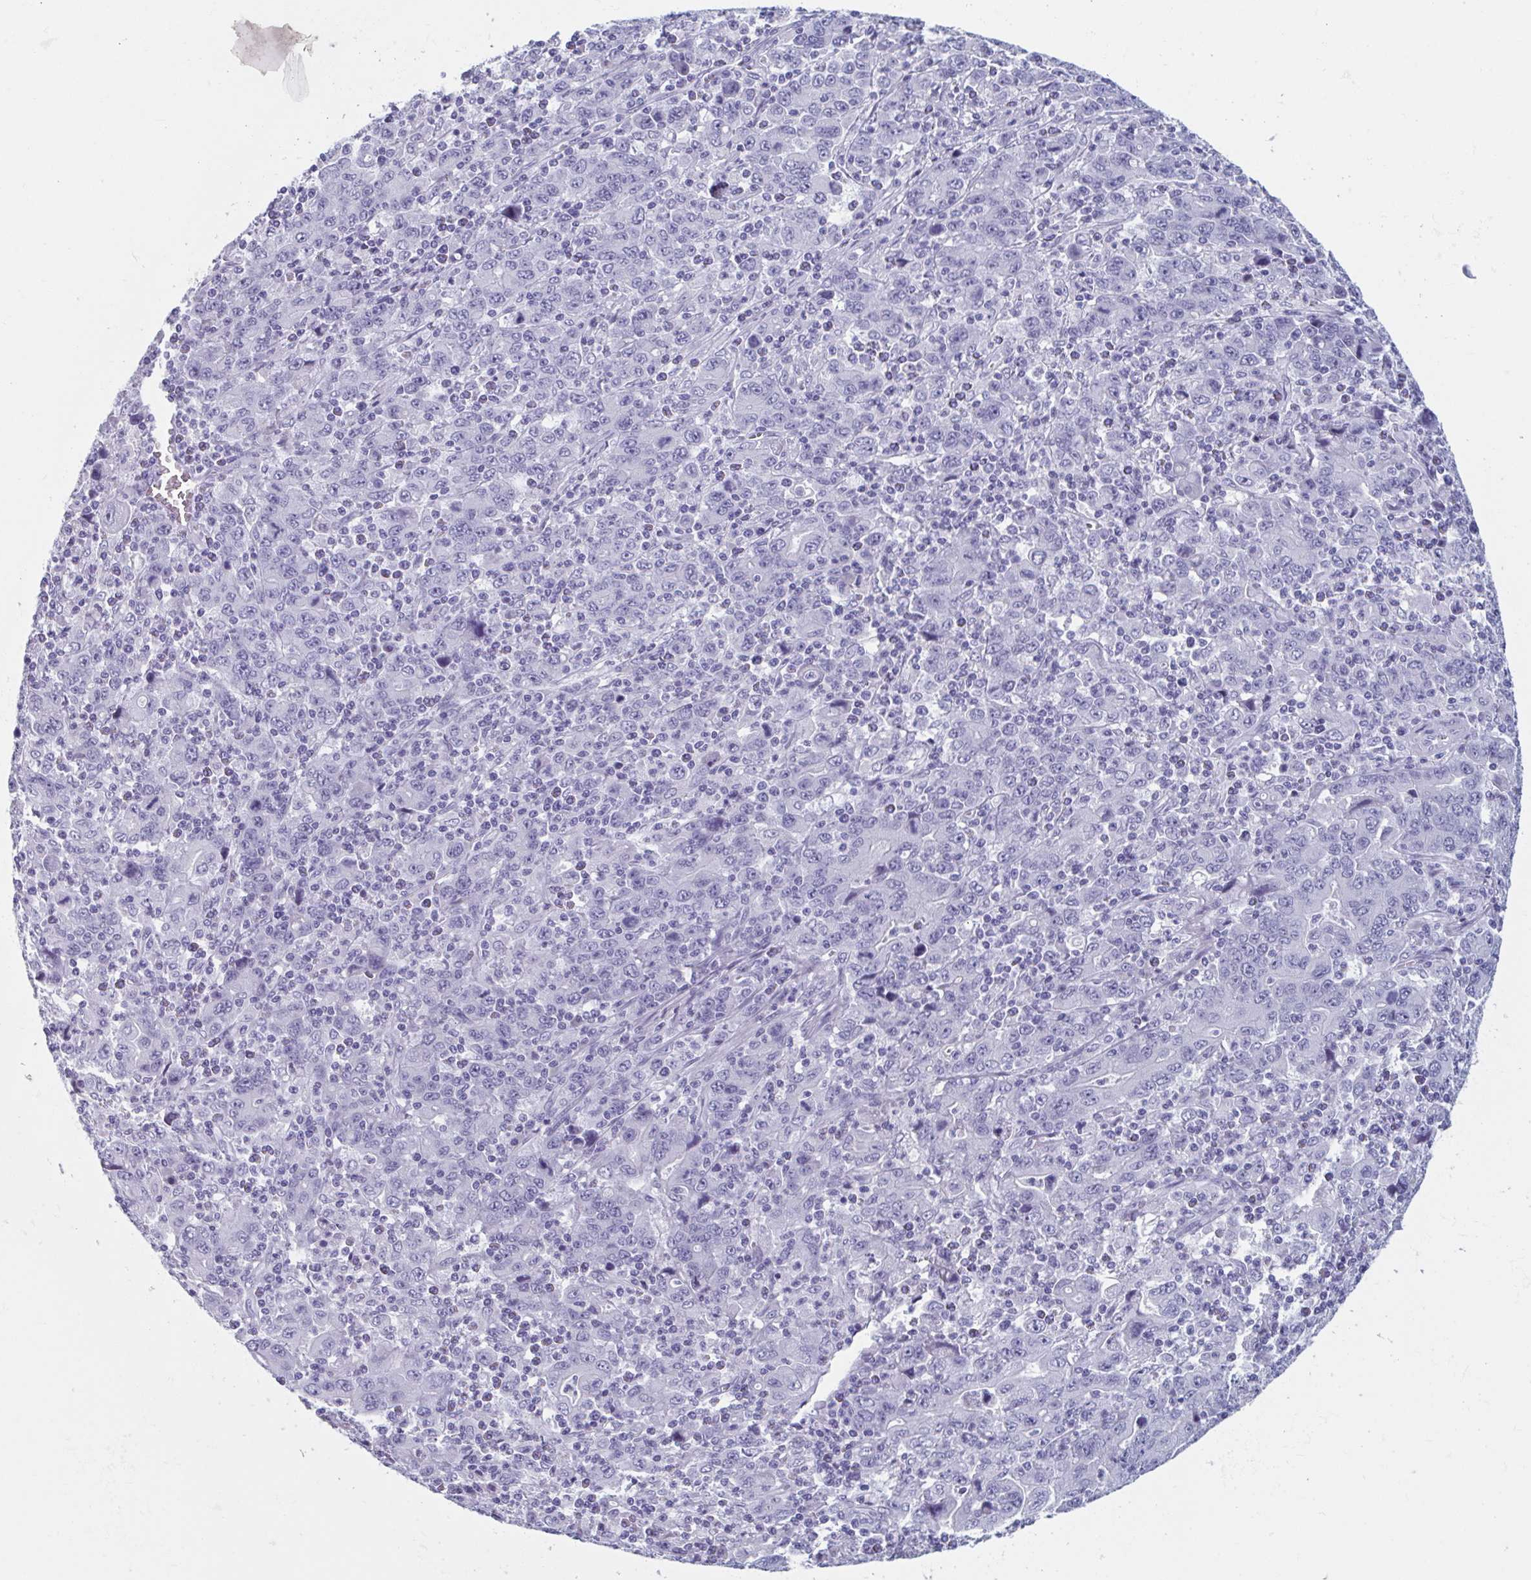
{"staining": {"intensity": "negative", "quantity": "none", "location": "none"}, "tissue": "stomach cancer", "cell_type": "Tumor cells", "image_type": "cancer", "snomed": [{"axis": "morphology", "description": "Adenocarcinoma, NOS"}, {"axis": "topography", "description": "Stomach, upper"}], "caption": "Human stomach cancer (adenocarcinoma) stained for a protein using immunohistochemistry (IHC) reveals no expression in tumor cells.", "gene": "HSD11B2", "patient": {"sex": "male", "age": 69}}